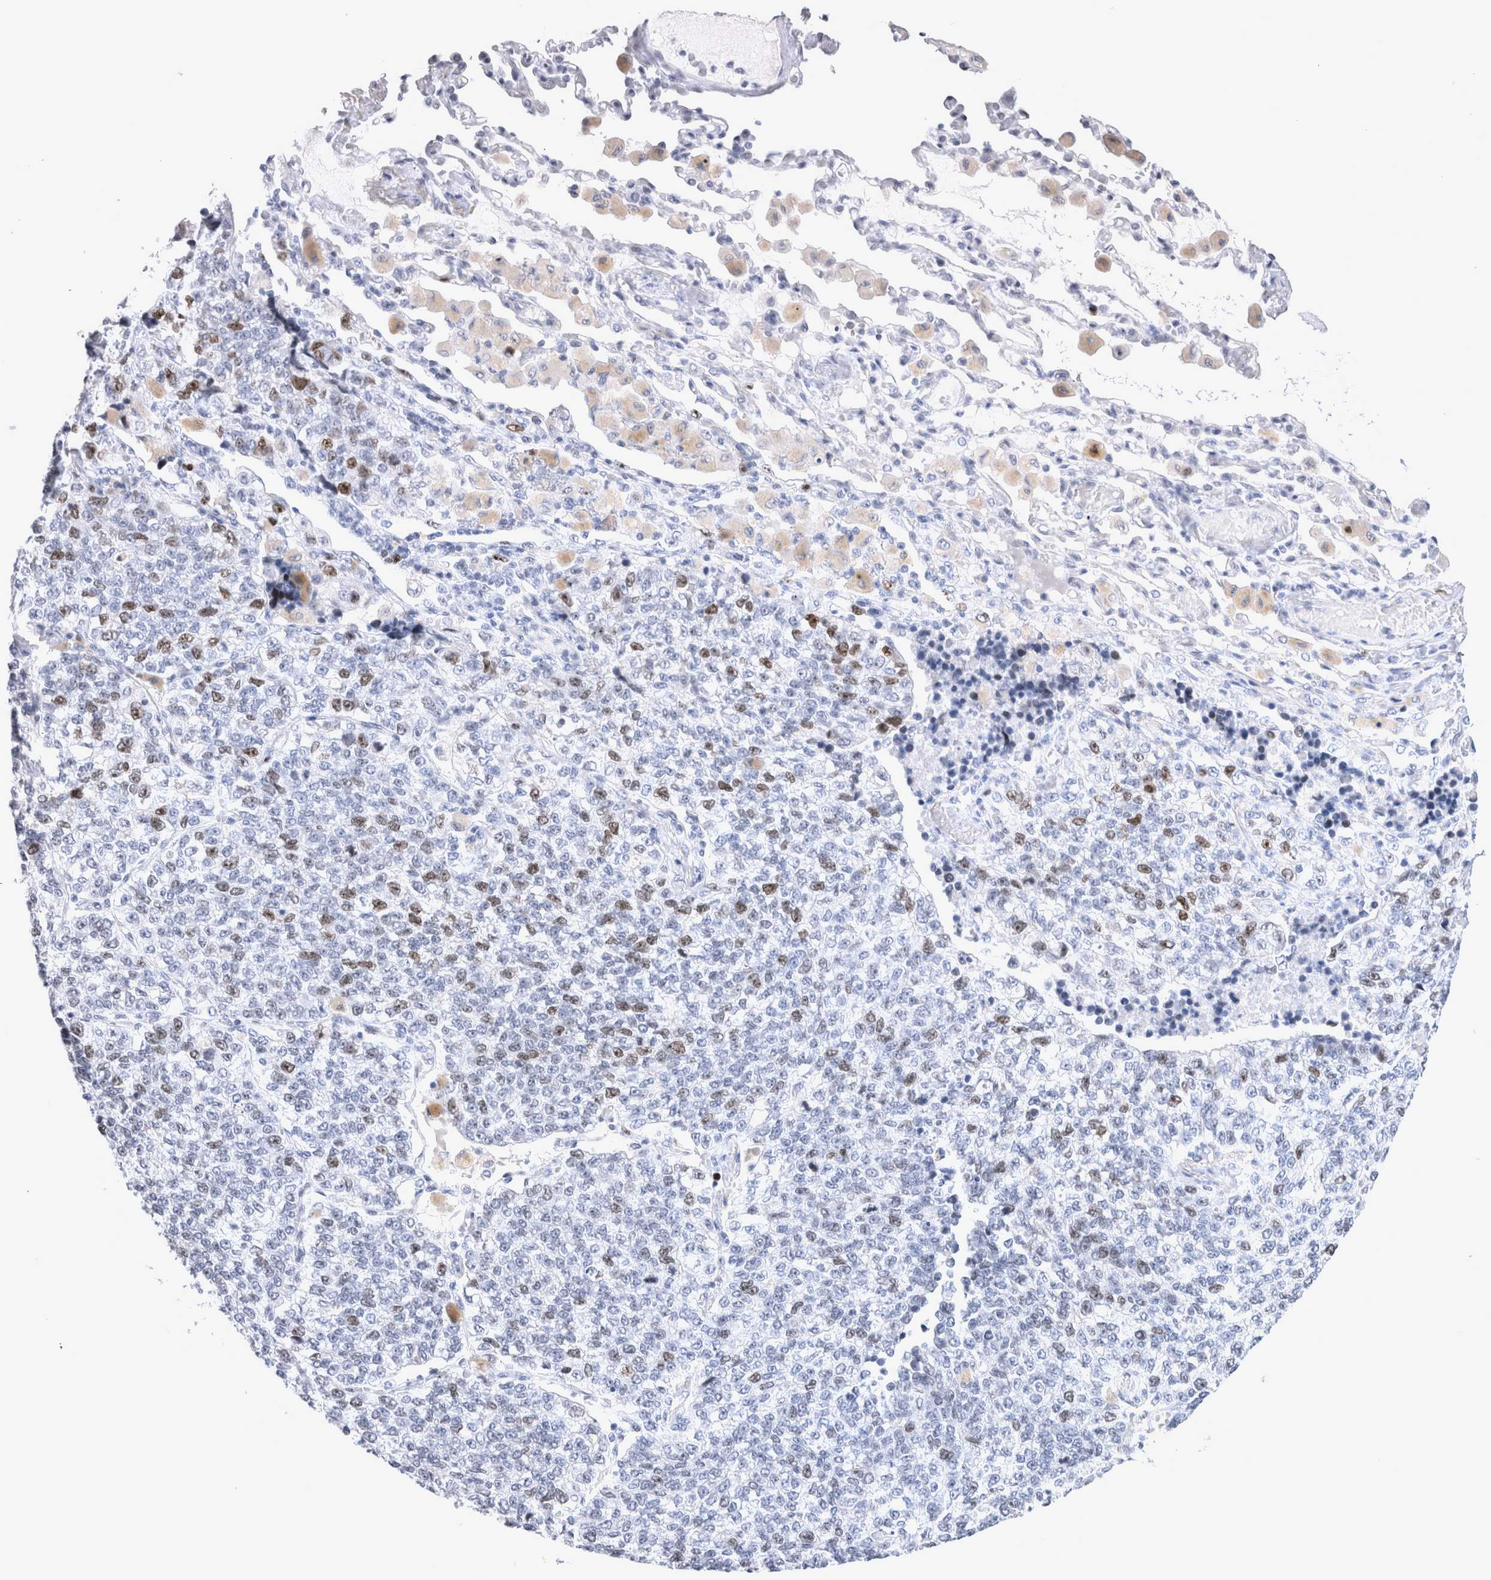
{"staining": {"intensity": "moderate", "quantity": "<25%", "location": "nuclear"}, "tissue": "lung cancer", "cell_type": "Tumor cells", "image_type": "cancer", "snomed": [{"axis": "morphology", "description": "Adenocarcinoma, NOS"}, {"axis": "topography", "description": "Lung"}], "caption": "High-magnification brightfield microscopy of lung adenocarcinoma stained with DAB (3,3'-diaminobenzidine) (brown) and counterstained with hematoxylin (blue). tumor cells exhibit moderate nuclear staining is seen in approximately<25% of cells. The staining is performed using DAB (3,3'-diaminobenzidine) brown chromogen to label protein expression. The nuclei are counter-stained blue using hematoxylin.", "gene": "KIF18B", "patient": {"sex": "male", "age": 49}}